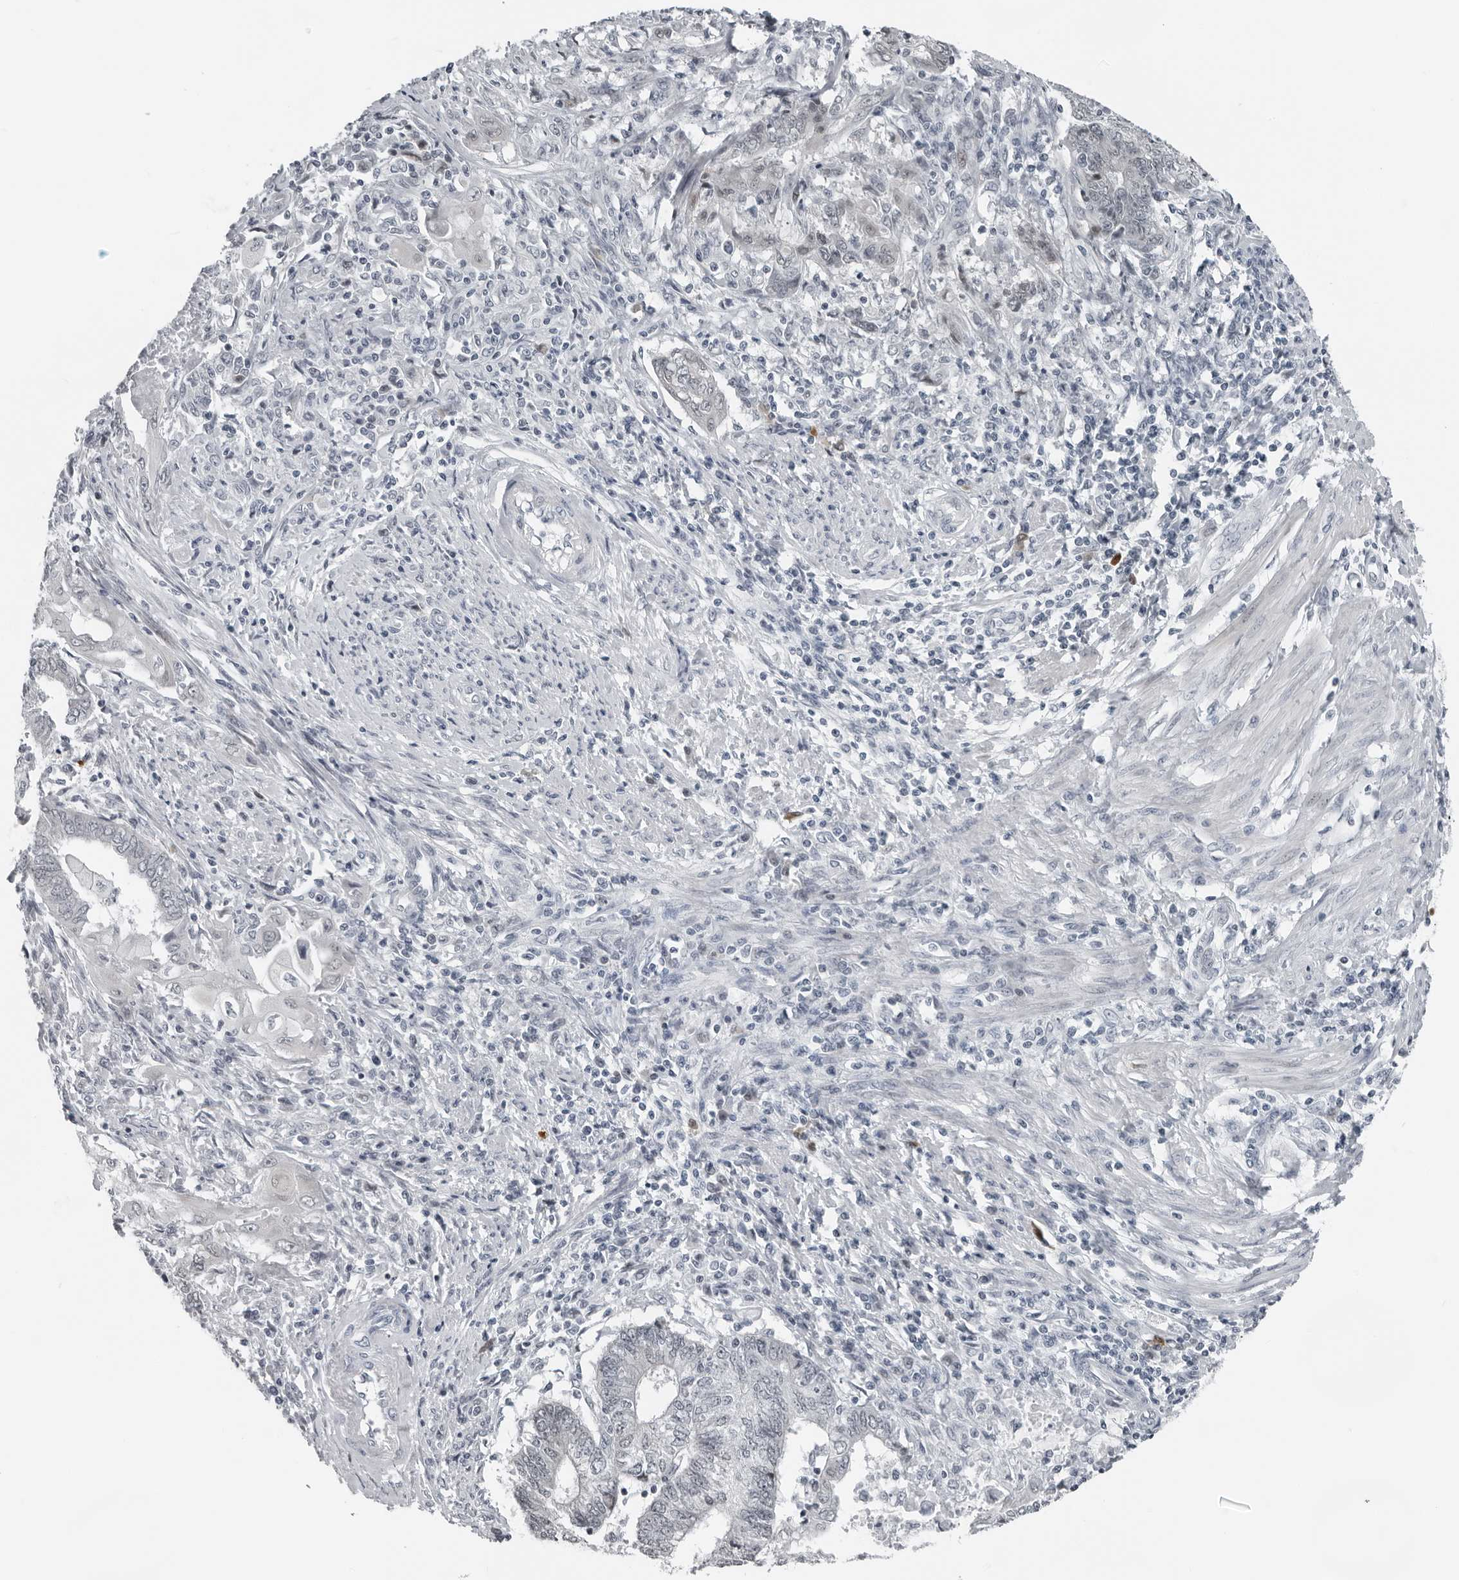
{"staining": {"intensity": "negative", "quantity": "none", "location": "none"}, "tissue": "endometrial cancer", "cell_type": "Tumor cells", "image_type": "cancer", "snomed": [{"axis": "morphology", "description": "Adenocarcinoma, NOS"}, {"axis": "topography", "description": "Uterus"}, {"axis": "topography", "description": "Endometrium"}], "caption": "Immunohistochemistry image of neoplastic tissue: endometrial adenocarcinoma stained with DAB (3,3'-diaminobenzidine) displays no significant protein staining in tumor cells. (DAB IHC visualized using brightfield microscopy, high magnification).", "gene": "PPP1R42", "patient": {"sex": "female", "age": 70}}